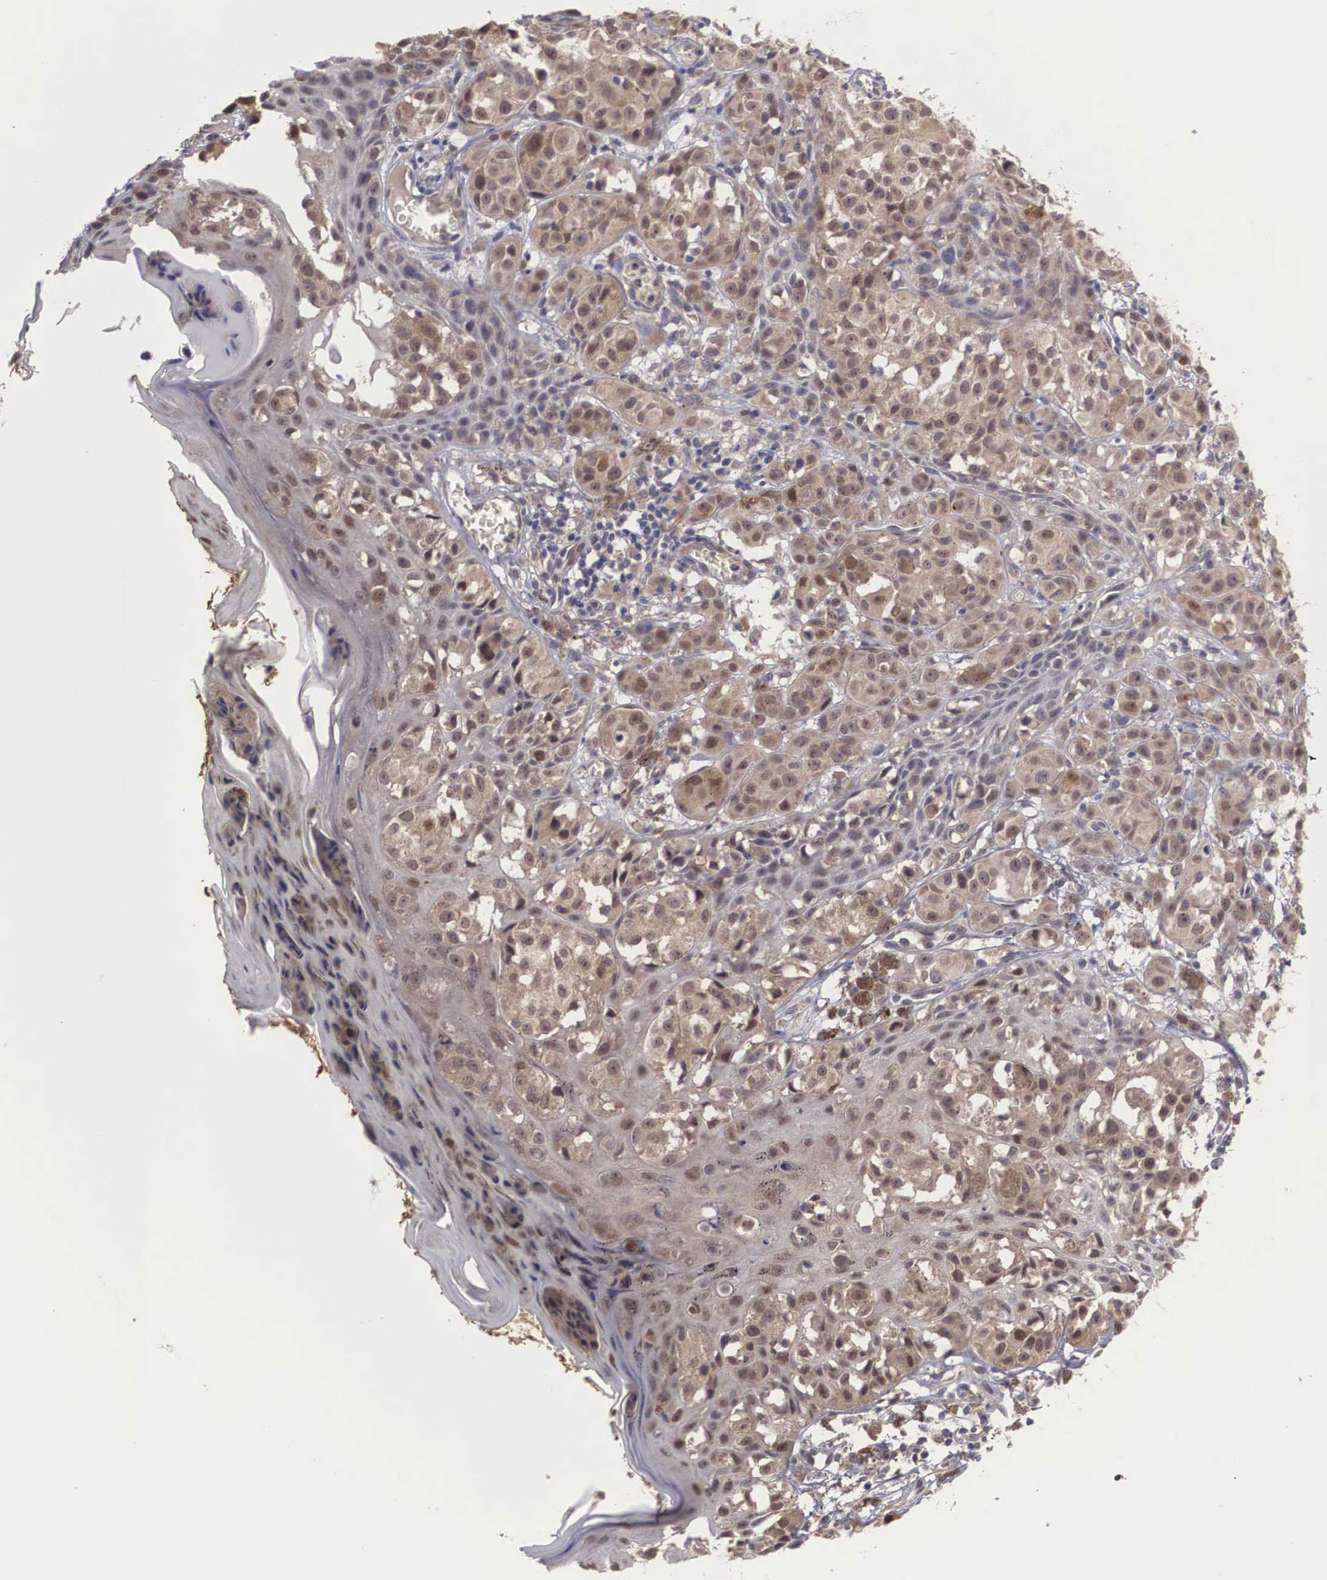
{"staining": {"intensity": "weak", "quantity": "25%-75%", "location": "cytoplasmic/membranous,nuclear"}, "tissue": "melanoma", "cell_type": "Tumor cells", "image_type": "cancer", "snomed": [{"axis": "morphology", "description": "Malignant melanoma, NOS"}, {"axis": "topography", "description": "Skin"}], "caption": "IHC of human malignant melanoma displays low levels of weak cytoplasmic/membranous and nuclear positivity in approximately 25%-75% of tumor cells. Nuclei are stained in blue.", "gene": "DNAJB7", "patient": {"sex": "female", "age": 52}}